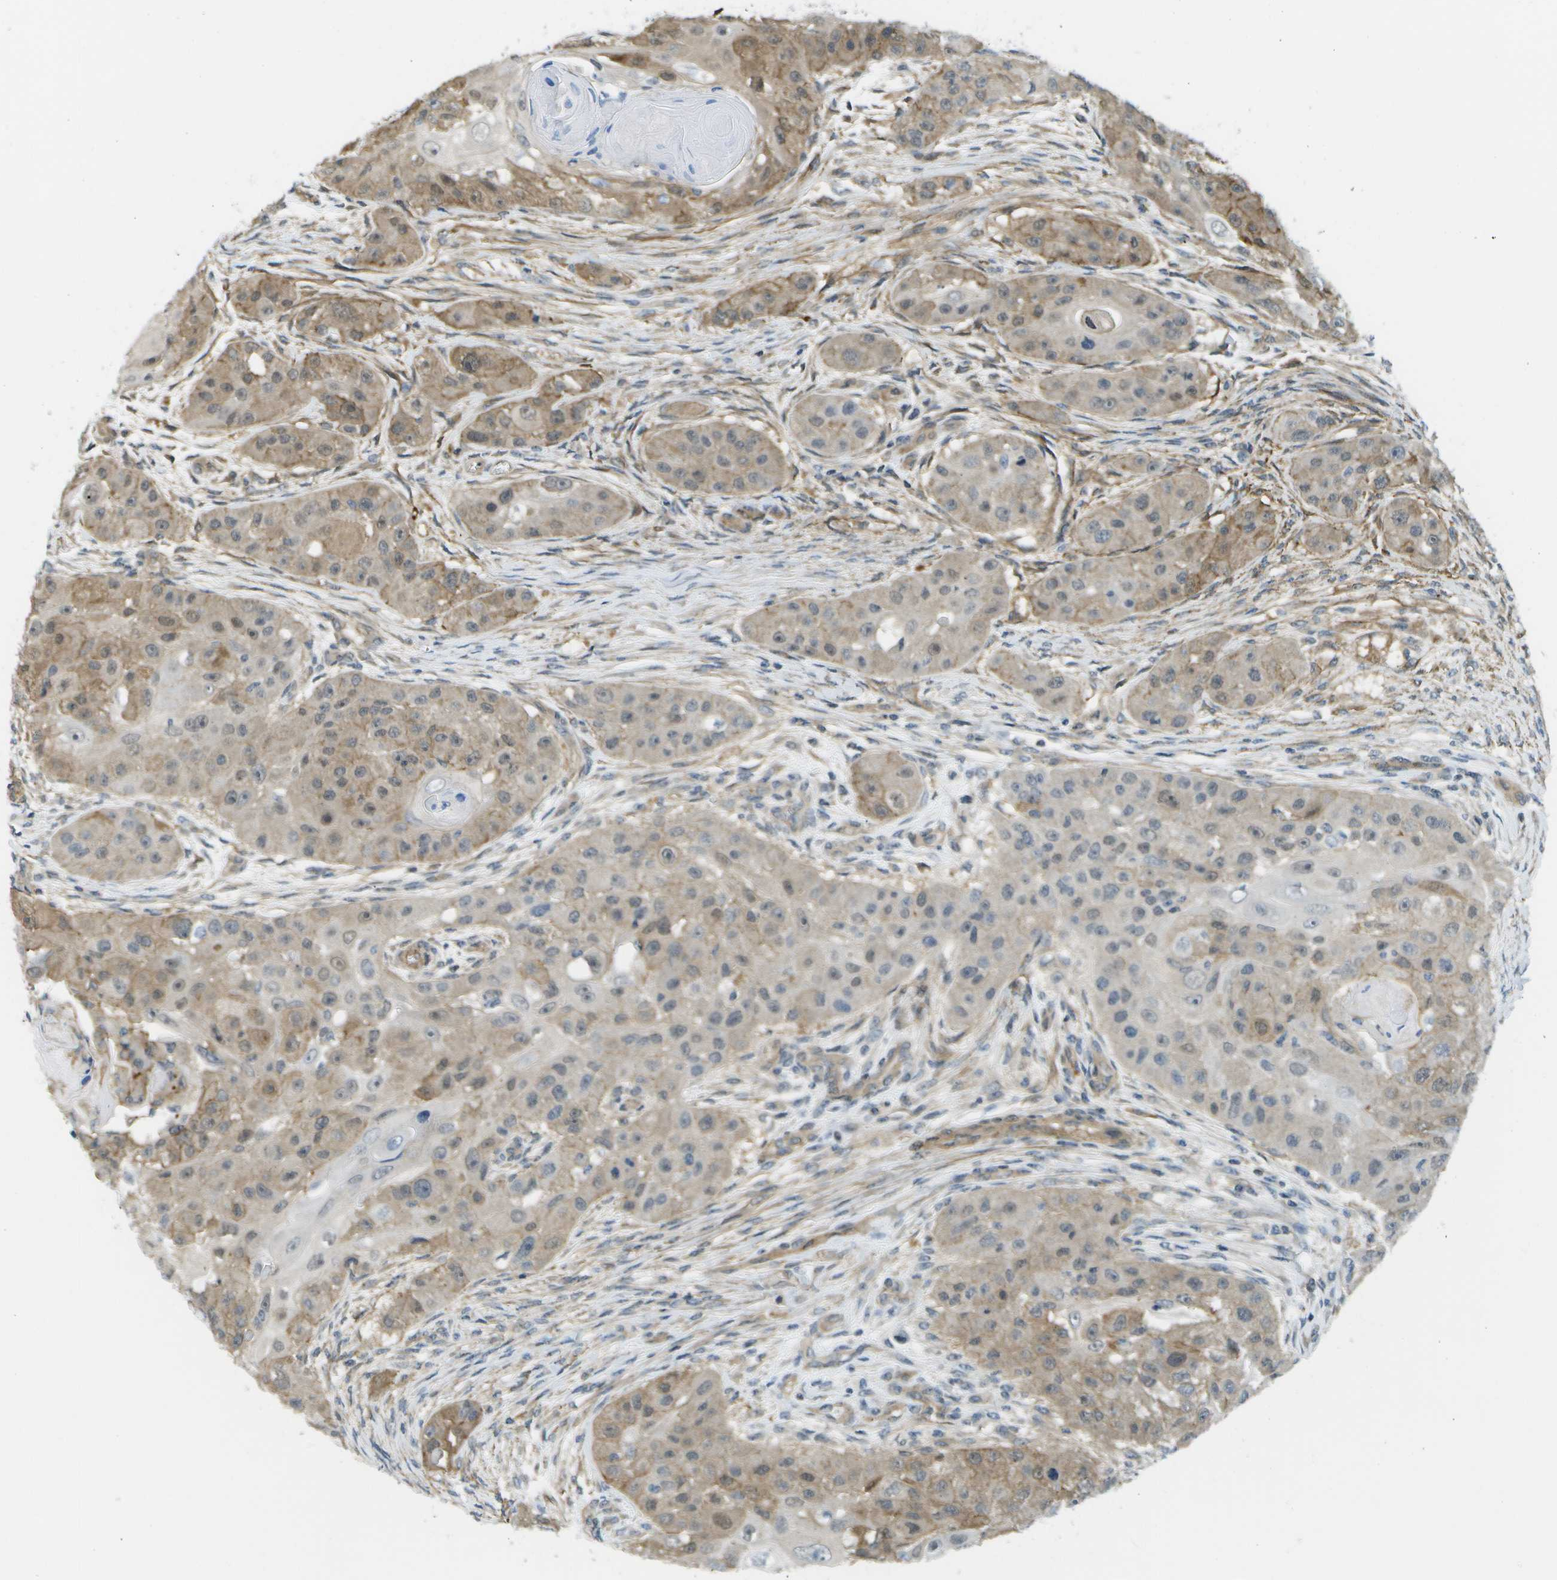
{"staining": {"intensity": "weak", "quantity": ">75%", "location": "cytoplasmic/membranous"}, "tissue": "head and neck cancer", "cell_type": "Tumor cells", "image_type": "cancer", "snomed": [{"axis": "morphology", "description": "Normal tissue, NOS"}, {"axis": "morphology", "description": "Squamous cell carcinoma, NOS"}, {"axis": "topography", "description": "Skeletal muscle"}, {"axis": "topography", "description": "Head-Neck"}], "caption": "Protein analysis of head and neck cancer (squamous cell carcinoma) tissue exhibits weak cytoplasmic/membranous expression in approximately >75% of tumor cells.", "gene": "KIAA0040", "patient": {"sex": "male", "age": 51}}